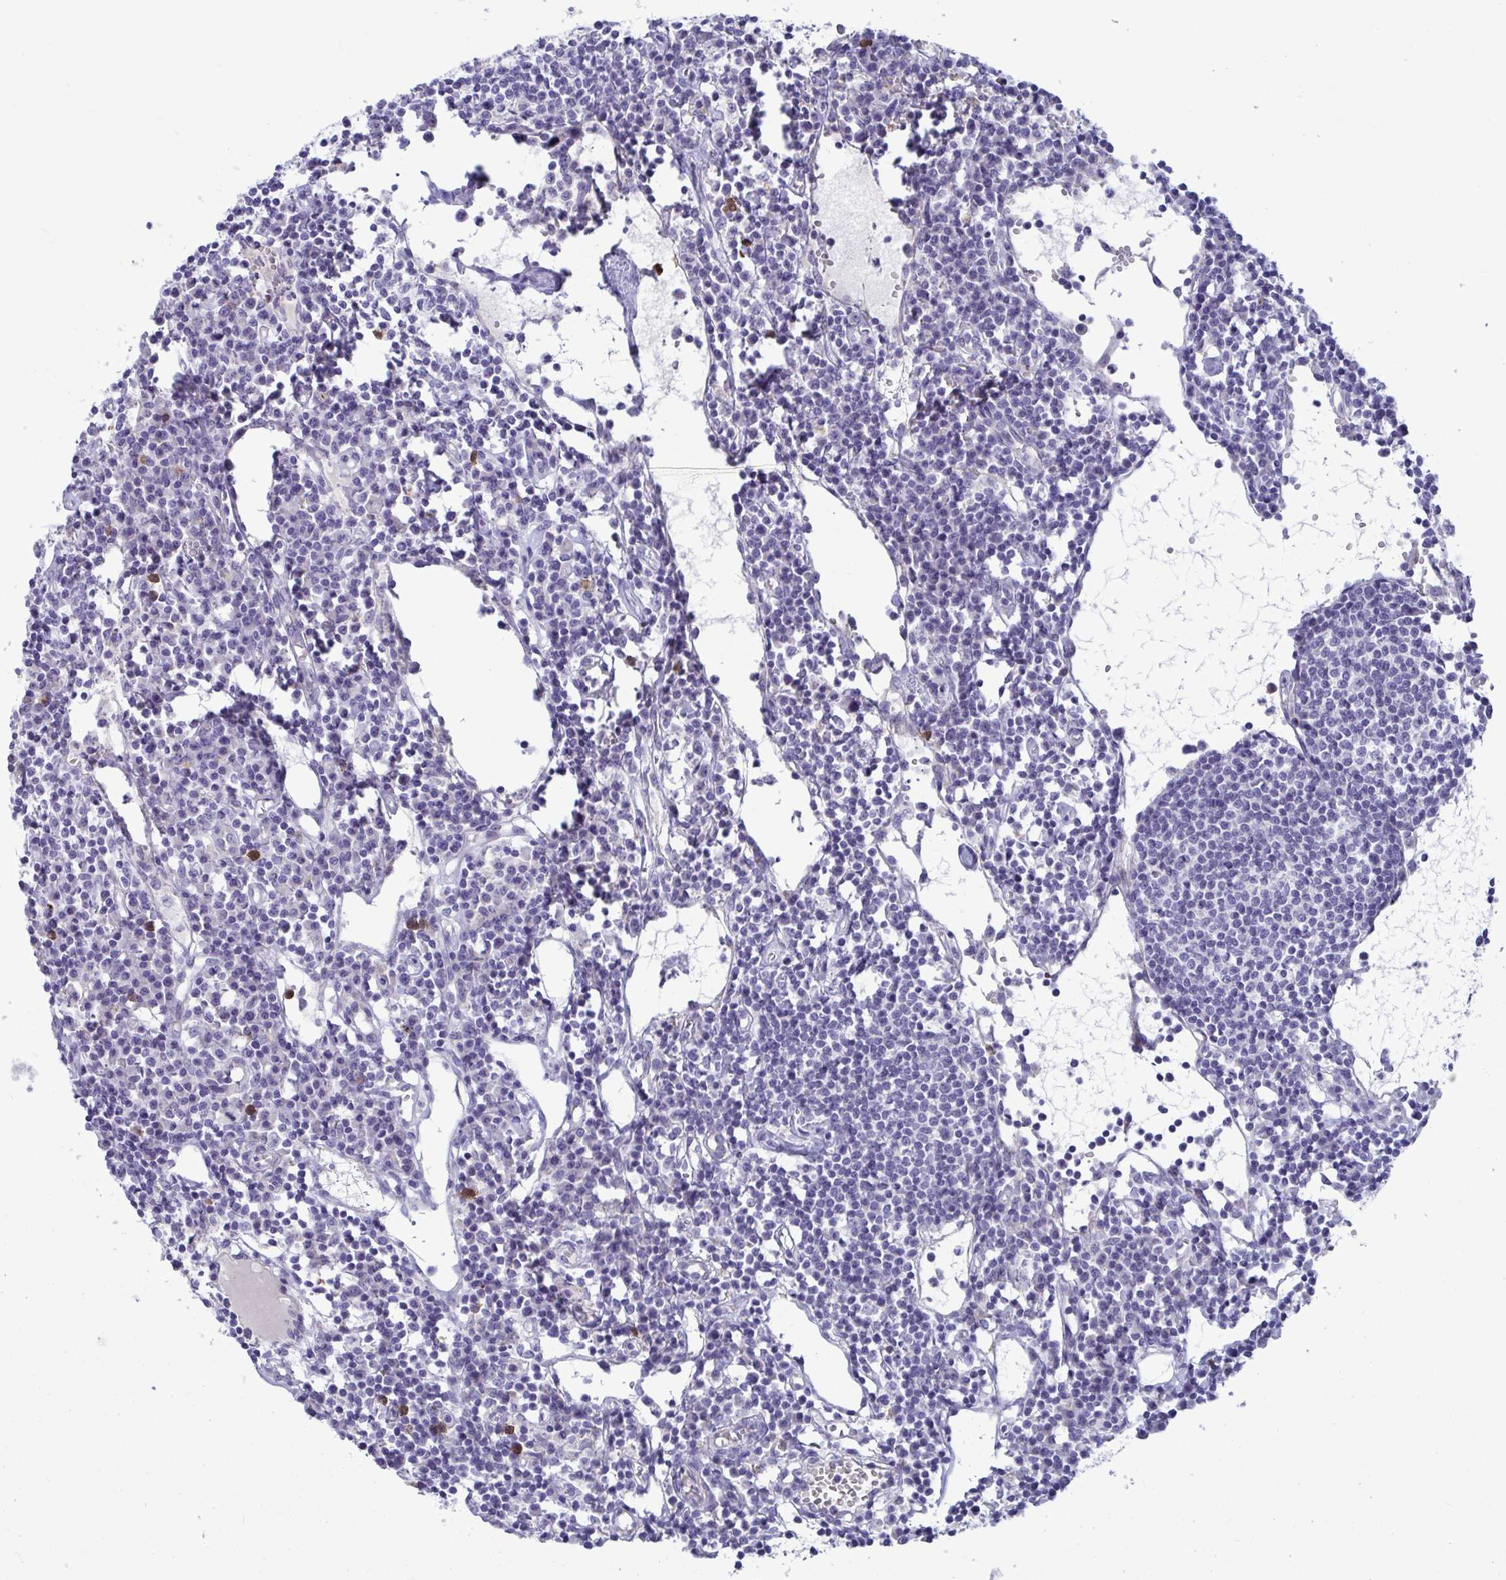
{"staining": {"intensity": "negative", "quantity": "none", "location": "none"}, "tissue": "lymph node", "cell_type": "Germinal center cells", "image_type": "normal", "snomed": [{"axis": "morphology", "description": "Normal tissue, NOS"}, {"axis": "topography", "description": "Lymph node"}], "caption": "DAB (3,3'-diaminobenzidine) immunohistochemical staining of benign lymph node demonstrates no significant positivity in germinal center cells.", "gene": "TAS2R38", "patient": {"sex": "female", "age": 78}}